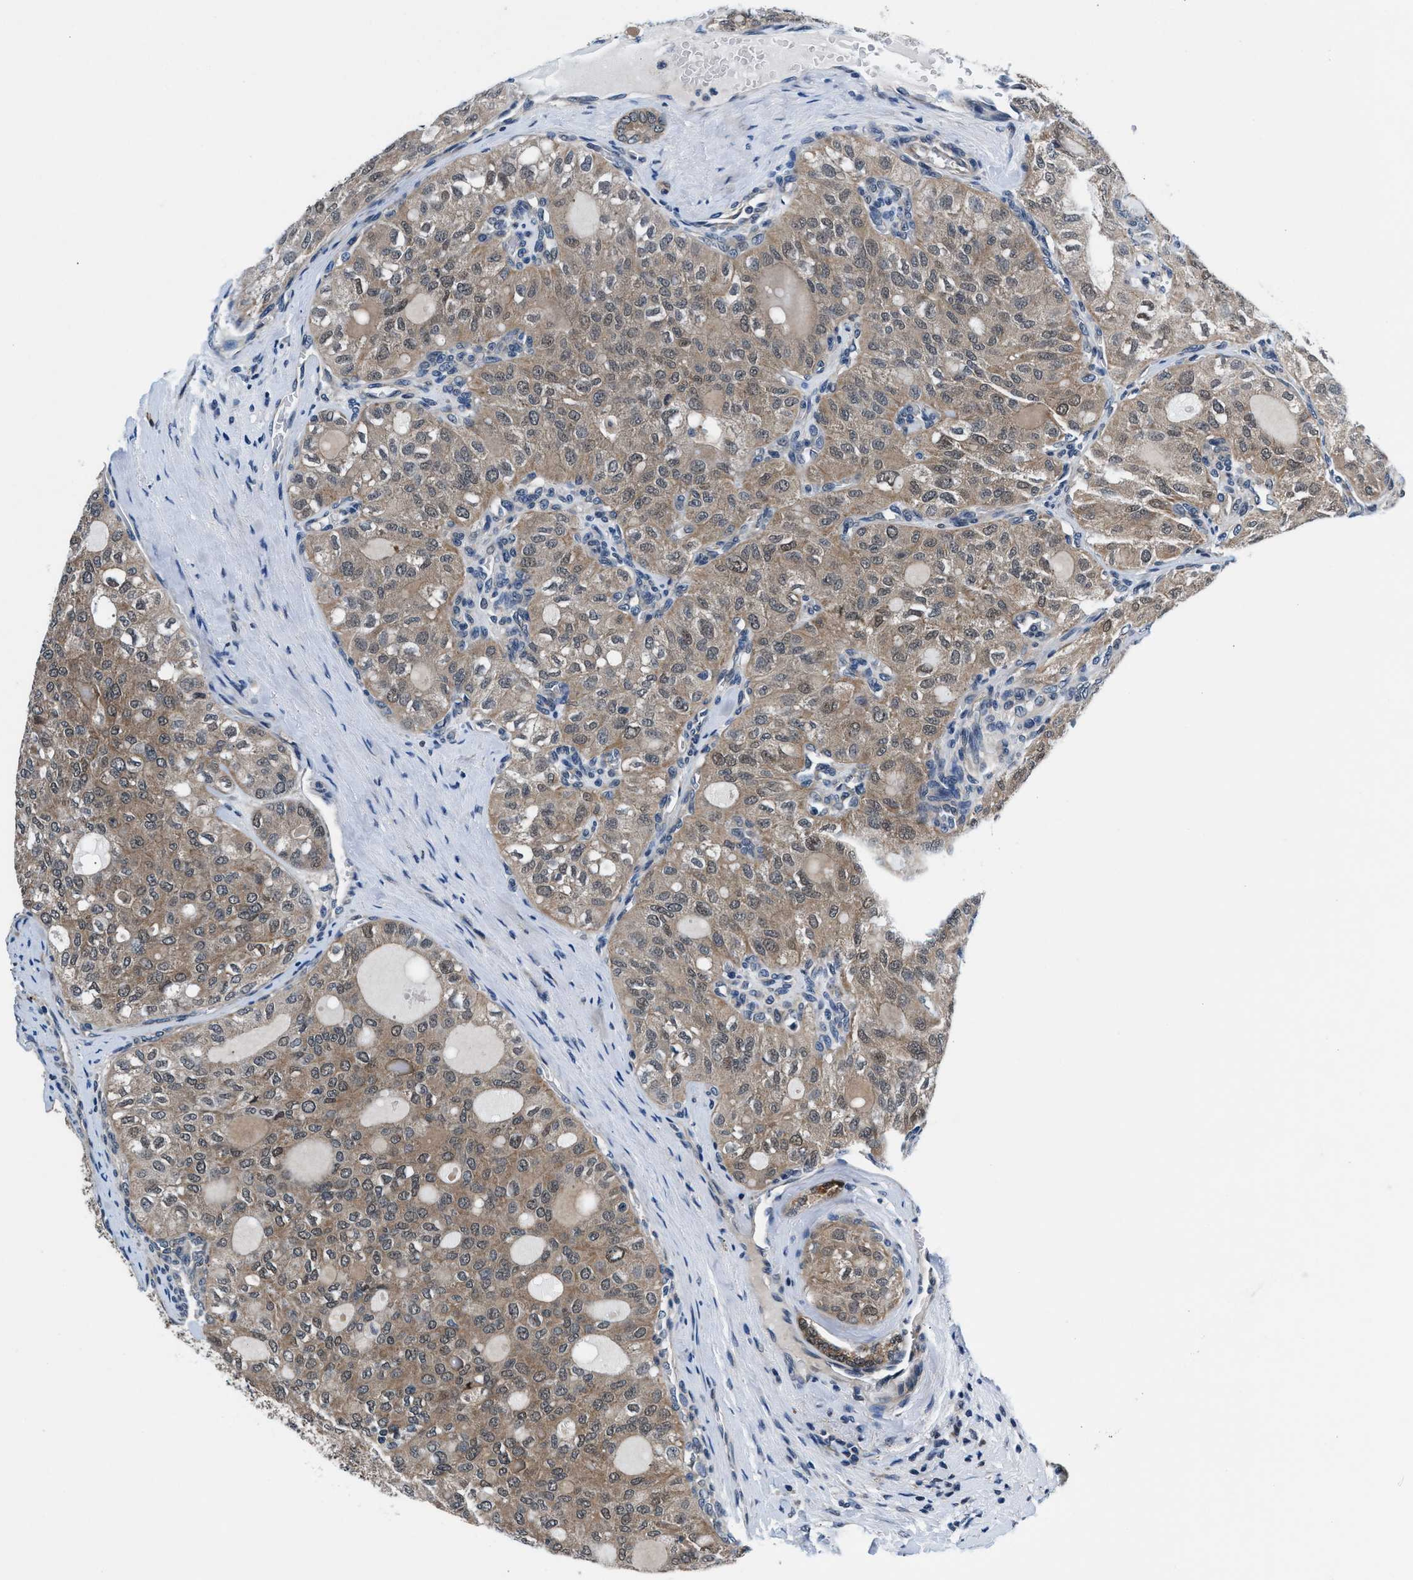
{"staining": {"intensity": "weak", "quantity": ">75%", "location": "cytoplasmic/membranous"}, "tissue": "thyroid cancer", "cell_type": "Tumor cells", "image_type": "cancer", "snomed": [{"axis": "morphology", "description": "Follicular adenoma carcinoma, NOS"}, {"axis": "topography", "description": "Thyroid gland"}], "caption": "Thyroid follicular adenoma carcinoma was stained to show a protein in brown. There is low levels of weak cytoplasmic/membranous positivity in approximately >75% of tumor cells. Nuclei are stained in blue.", "gene": "PRPSAP2", "patient": {"sex": "male", "age": 75}}